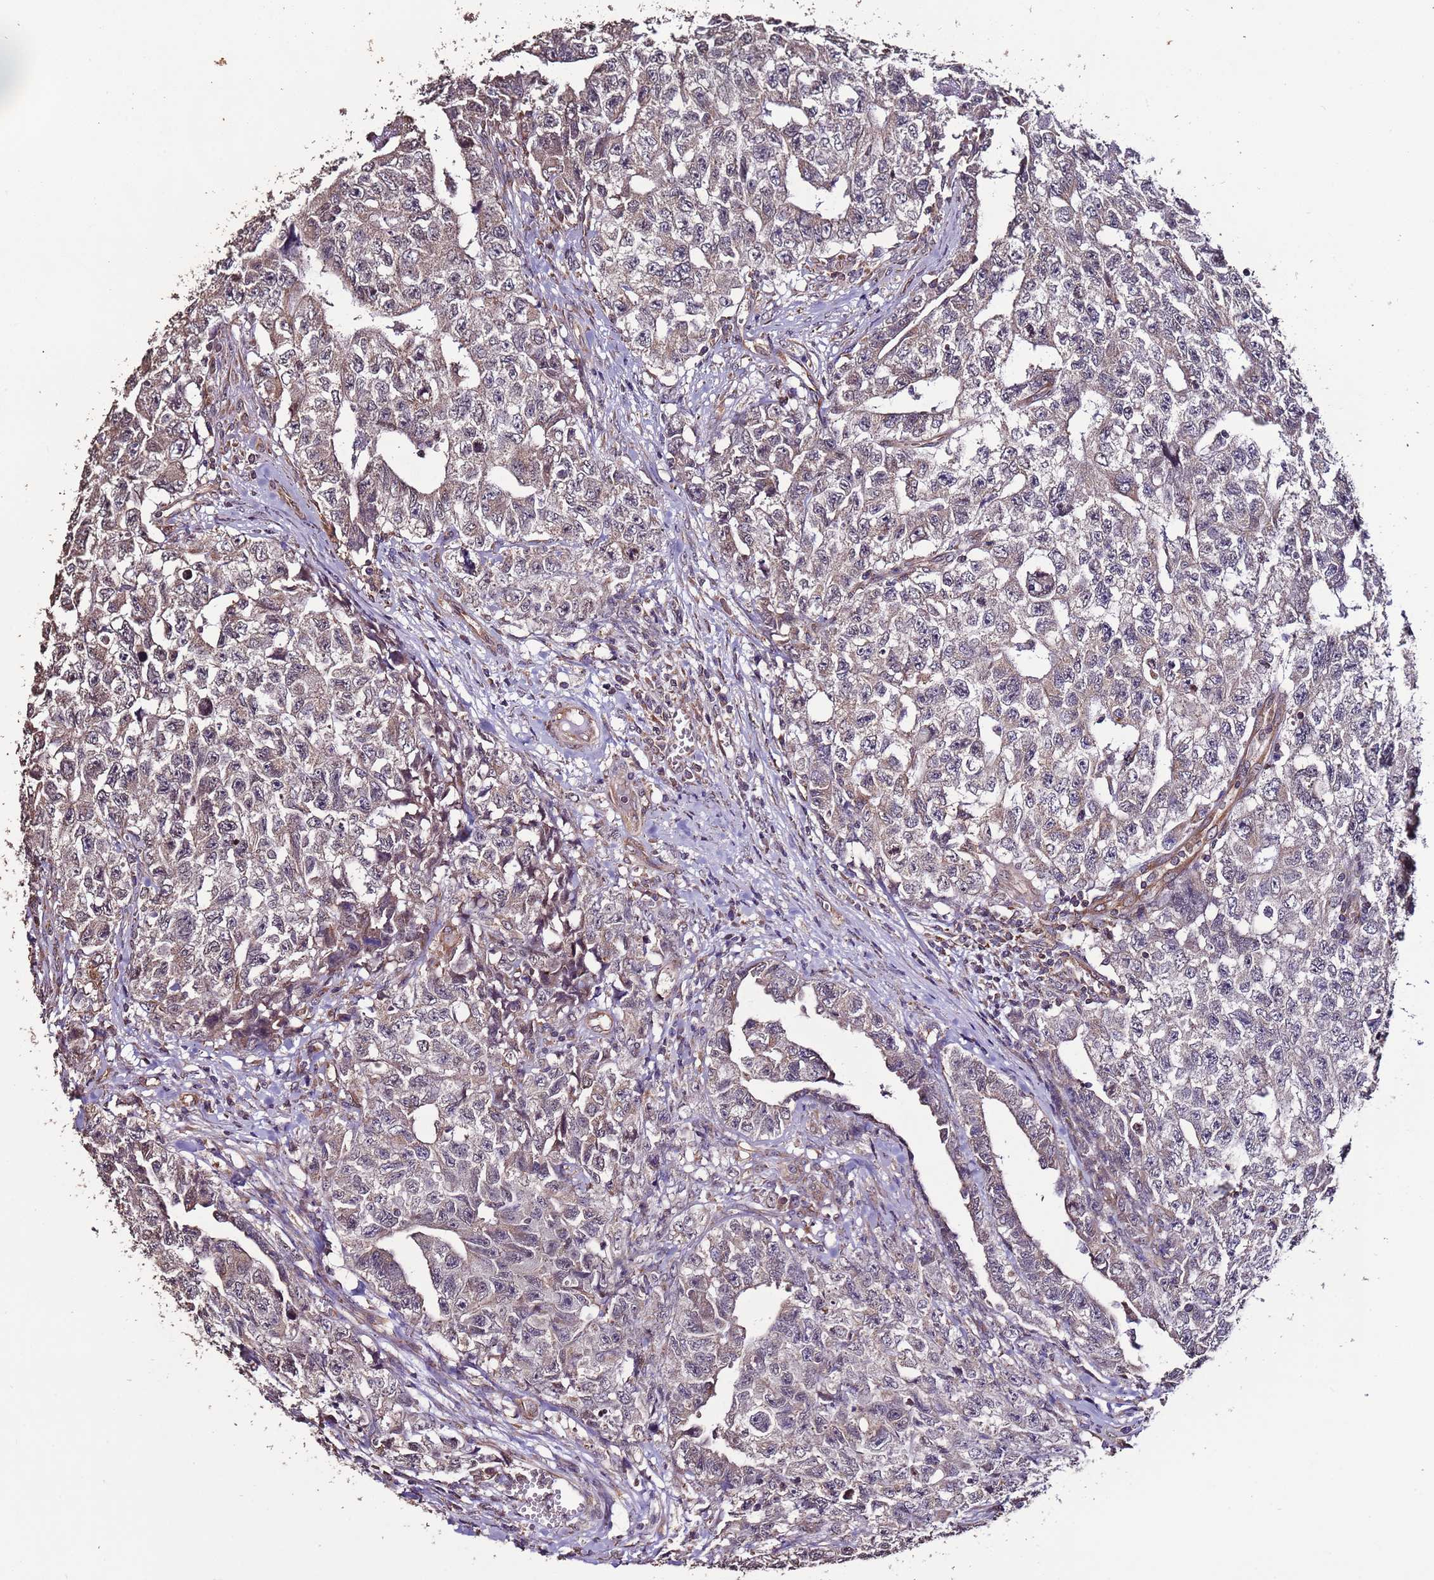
{"staining": {"intensity": "strong", "quantity": "25%-75%", "location": "cytoplasmic/membranous"}, "tissue": "testis cancer", "cell_type": "Tumor cells", "image_type": "cancer", "snomed": [{"axis": "morphology", "description": "Carcinoma, Embryonal, NOS"}, {"axis": "topography", "description": "Testis"}], "caption": "Protein analysis of testis cancer (embryonal carcinoma) tissue reveals strong cytoplasmic/membranous expression in approximately 25%-75% of tumor cells.", "gene": "SLC41A3", "patient": {"sex": "male", "age": 31}}